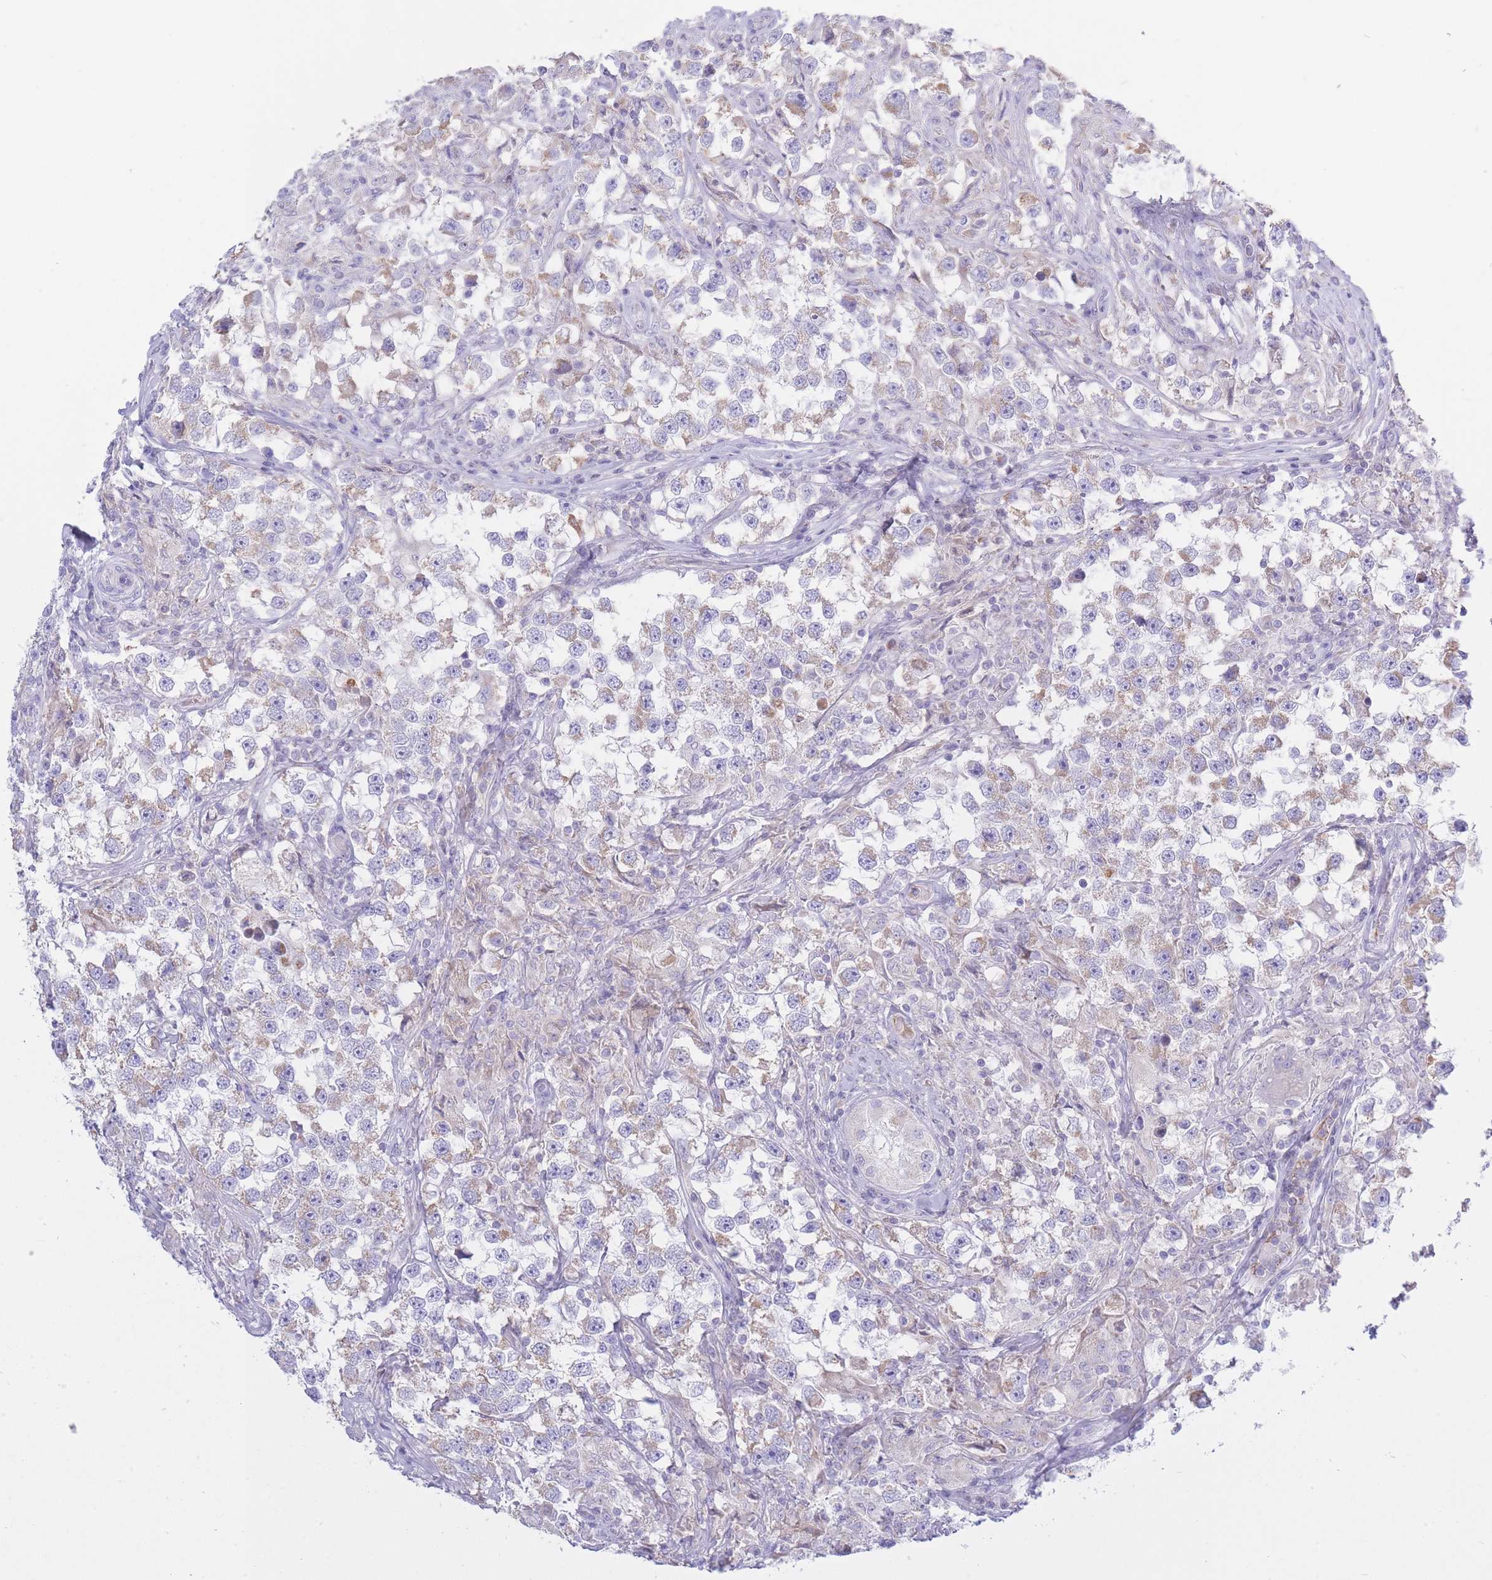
{"staining": {"intensity": "weak", "quantity": "25%-75%", "location": "cytoplasmic/membranous"}, "tissue": "testis cancer", "cell_type": "Tumor cells", "image_type": "cancer", "snomed": [{"axis": "morphology", "description": "Seminoma, NOS"}, {"axis": "topography", "description": "Testis"}], "caption": "Testis cancer (seminoma) was stained to show a protein in brown. There is low levels of weak cytoplasmic/membranous staining in about 25%-75% of tumor cells.", "gene": "NANP", "patient": {"sex": "male", "age": 46}}